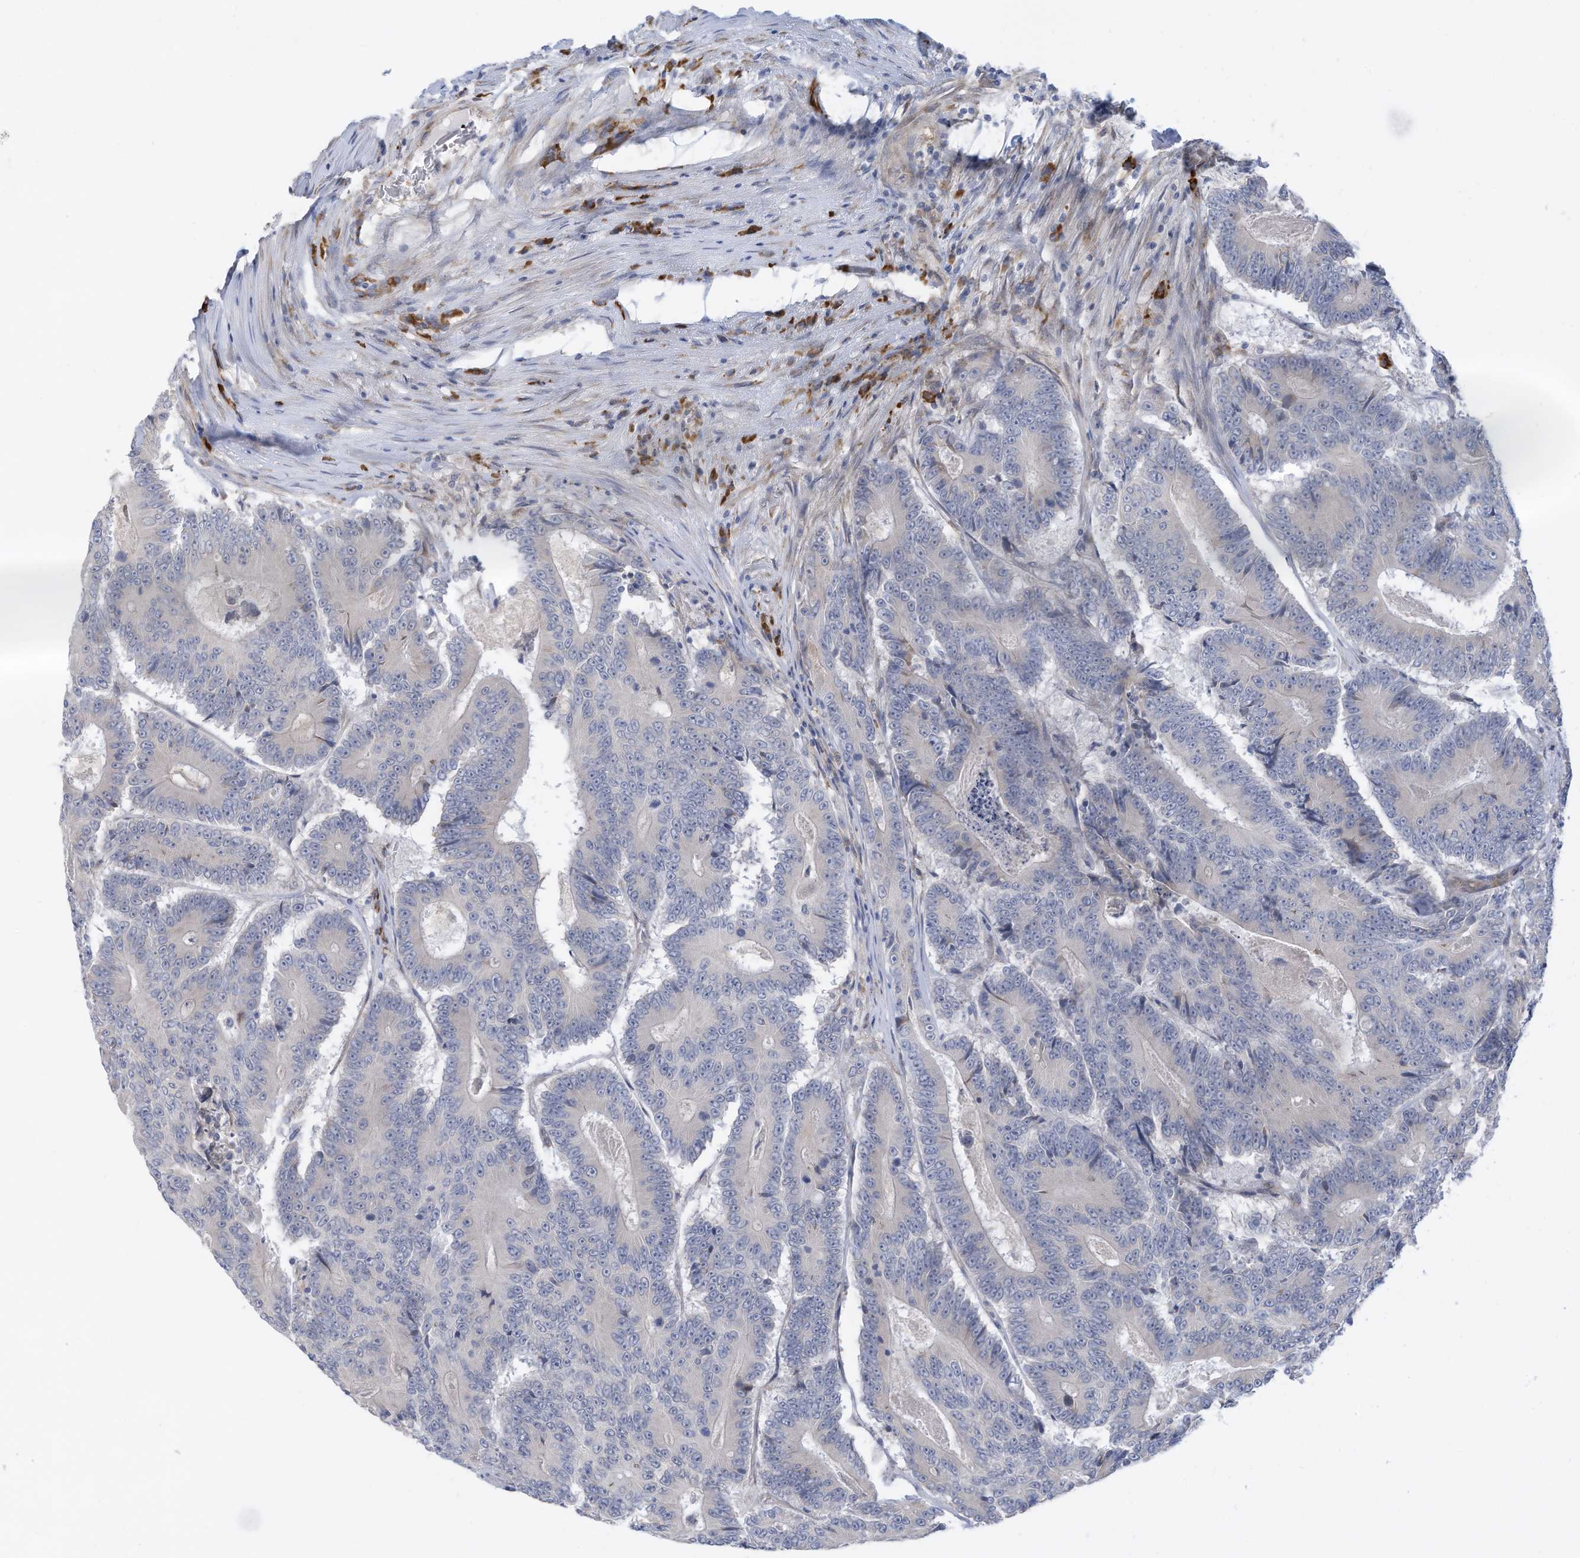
{"staining": {"intensity": "negative", "quantity": "none", "location": "none"}, "tissue": "colorectal cancer", "cell_type": "Tumor cells", "image_type": "cancer", "snomed": [{"axis": "morphology", "description": "Adenocarcinoma, NOS"}, {"axis": "topography", "description": "Colon"}], "caption": "A high-resolution photomicrograph shows IHC staining of colorectal cancer, which shows no significant expression in tumor cells.", "gene": "ZNF292", "patient": {"sex": "male", "age": 83}}